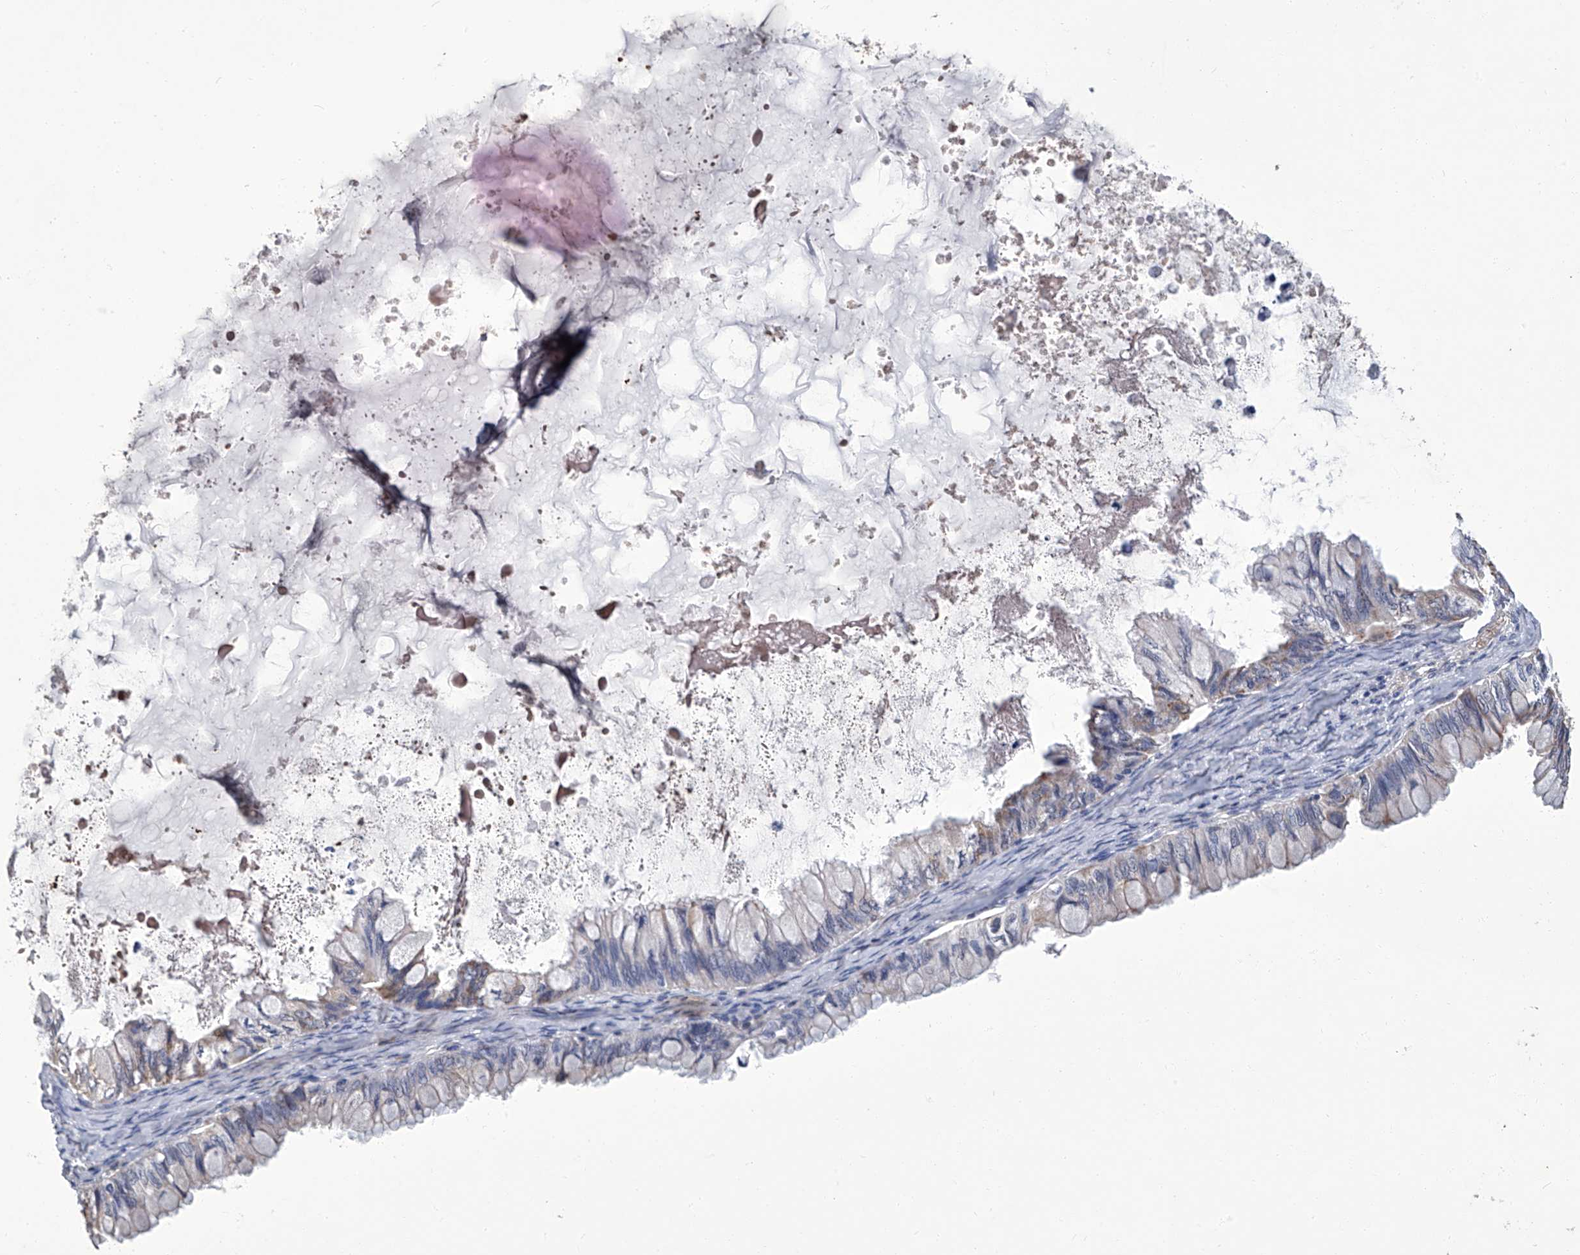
{"staining": {"intensity": "moderate", "quantity": "<25%", "location": "cytoplasmic/membranous"}, "tissue": "ovarian cancer", "cell_type": "Tumor cells", "image_type": "cancer", "snomed": [{"axis": "morphology", "description": "Cystadenocarcinoma, mucinous, NOS"}, {"axis": "topography", "description": "Ovary"}], "caption": "Immunohistochemistry (IHC) of human ovarian cancer displays low levels of moderate cytoplasmic/membranous positivity in approximately <25% of tumor cells.", "gene": "OAT", "patient": {"sex": "female", "age": 80}}